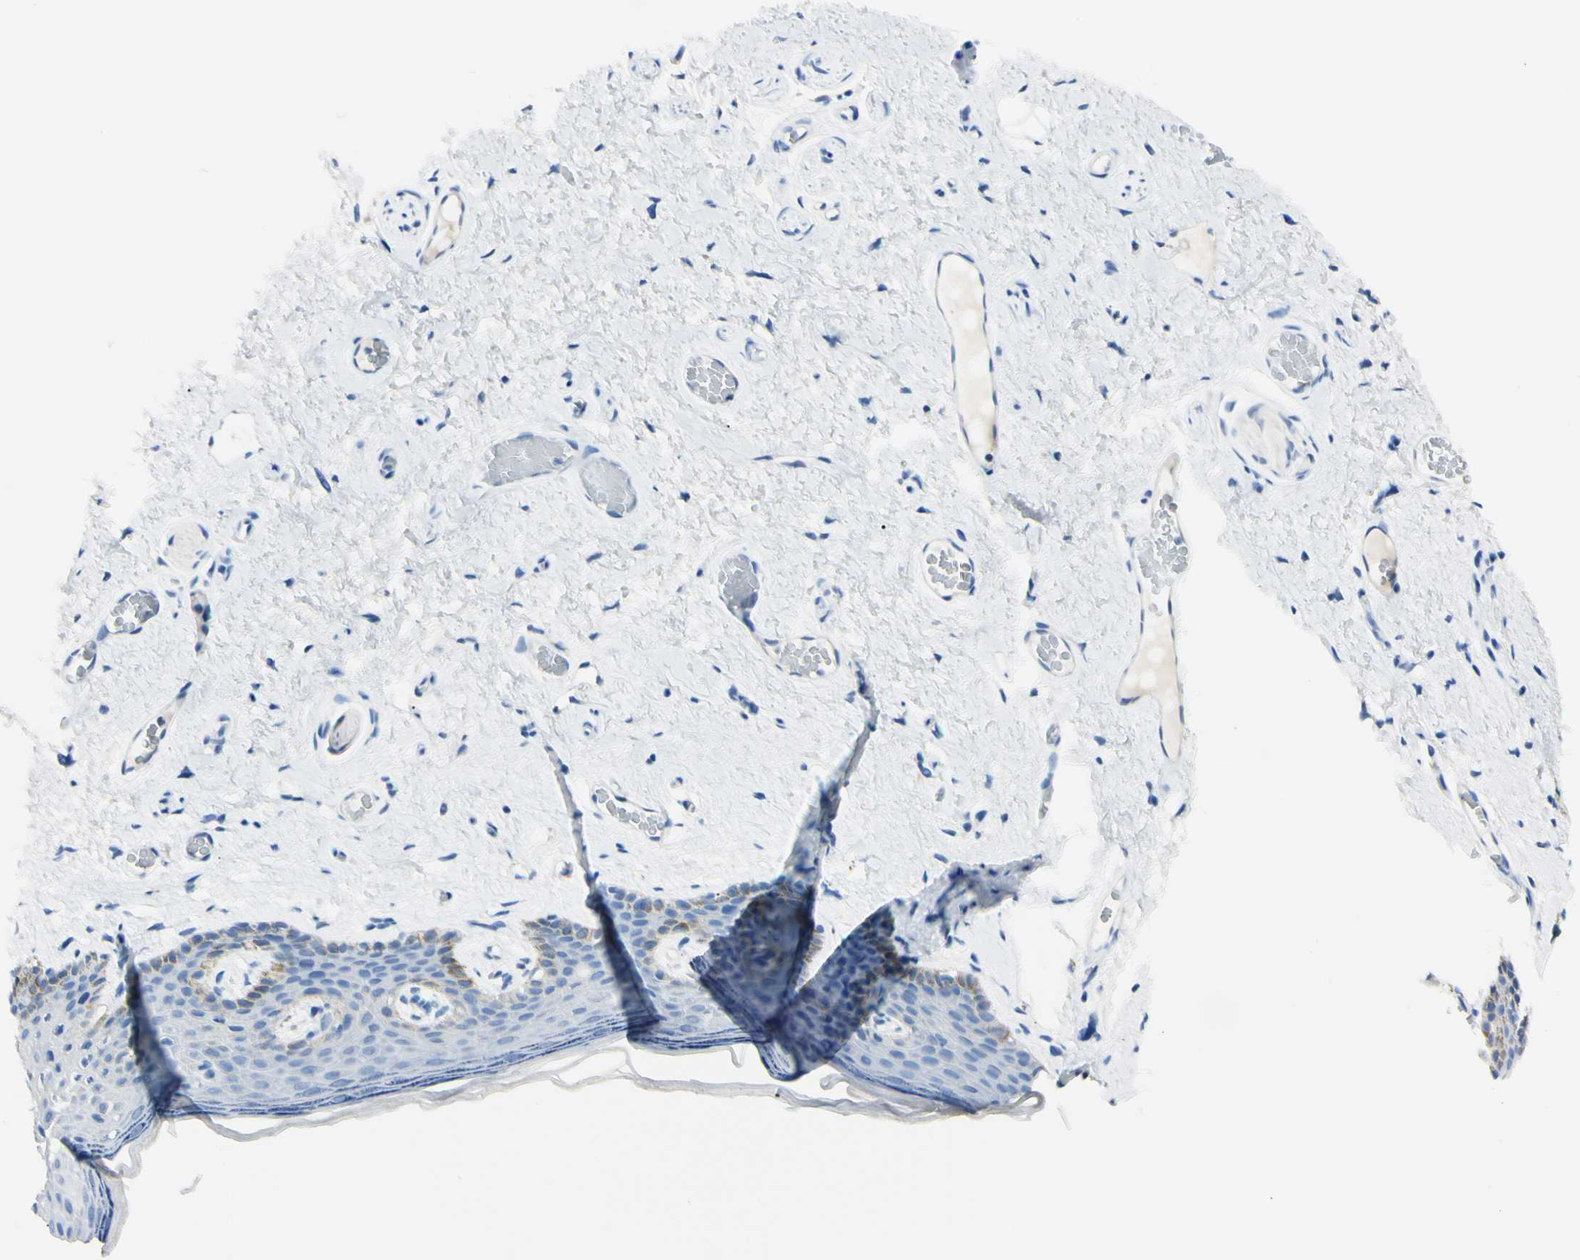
{"staining": {"intensity": "moderate", "quantity": "<25%", "location": "cytoplasmic/membranous"}, "tissue": "skin", "cell_type": "Epidermal cells", "image_type": "normal", "snomed": [{"axis": "morphology", "description": "Normal tissue, NOS"}, {"axis": "topography", "description": "Vulva"}], "caption": "DAB (3,3'-diaminobenzidine) immunohistochemical staining of unremarkable skin demonstrates moderate cytoplasmic/membranous protein positivity in about <25% of epidermal cells. Using DAB (brown) and hematoxylin (blue) stains, captured at high magnification using brightfield microscopy.", "gene": "FOLH1", "patient": {"sex": "female", "age": 54}}